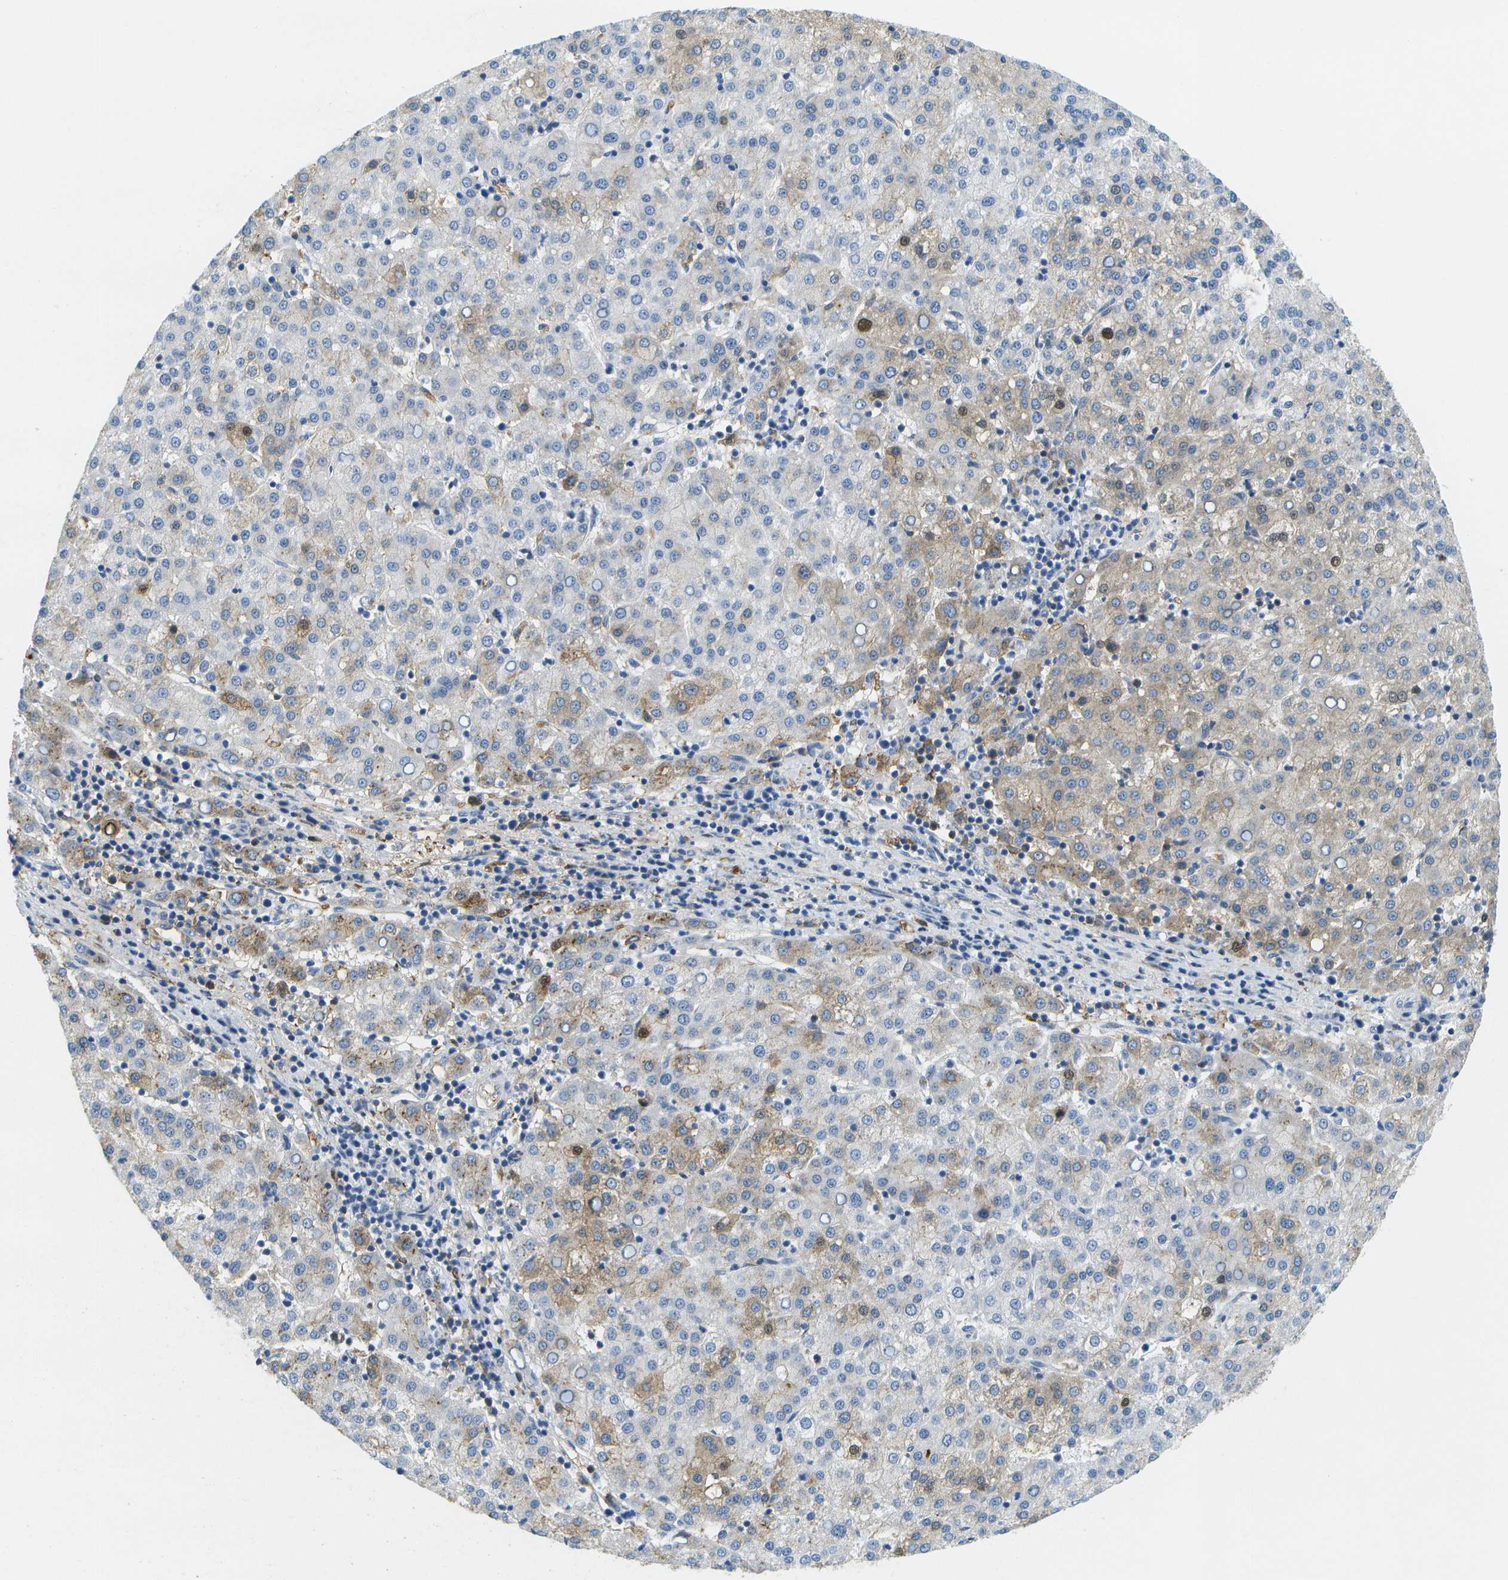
{"staining": {"intensity": "moderate", "quantity": "<25%", "location": "cytoplasmic/membranous,nuclear"}, "tissue": "liver cancer", "cell_type": "Tumor cells", "image_type": "cancer", "snomed": [{"axis": "morphology", "description": "Carcinoma, Hepatocellular, NOS"}, {"axis": "topography", "description": "Liver"}], "caption": "Tumor cells show moderate cytoplasmic/membranous and nuclear expression in approximately <25% of cells in liver cancer.", "gene": "SERPINA1", "patient": {"sex": "female", "age": 58}}